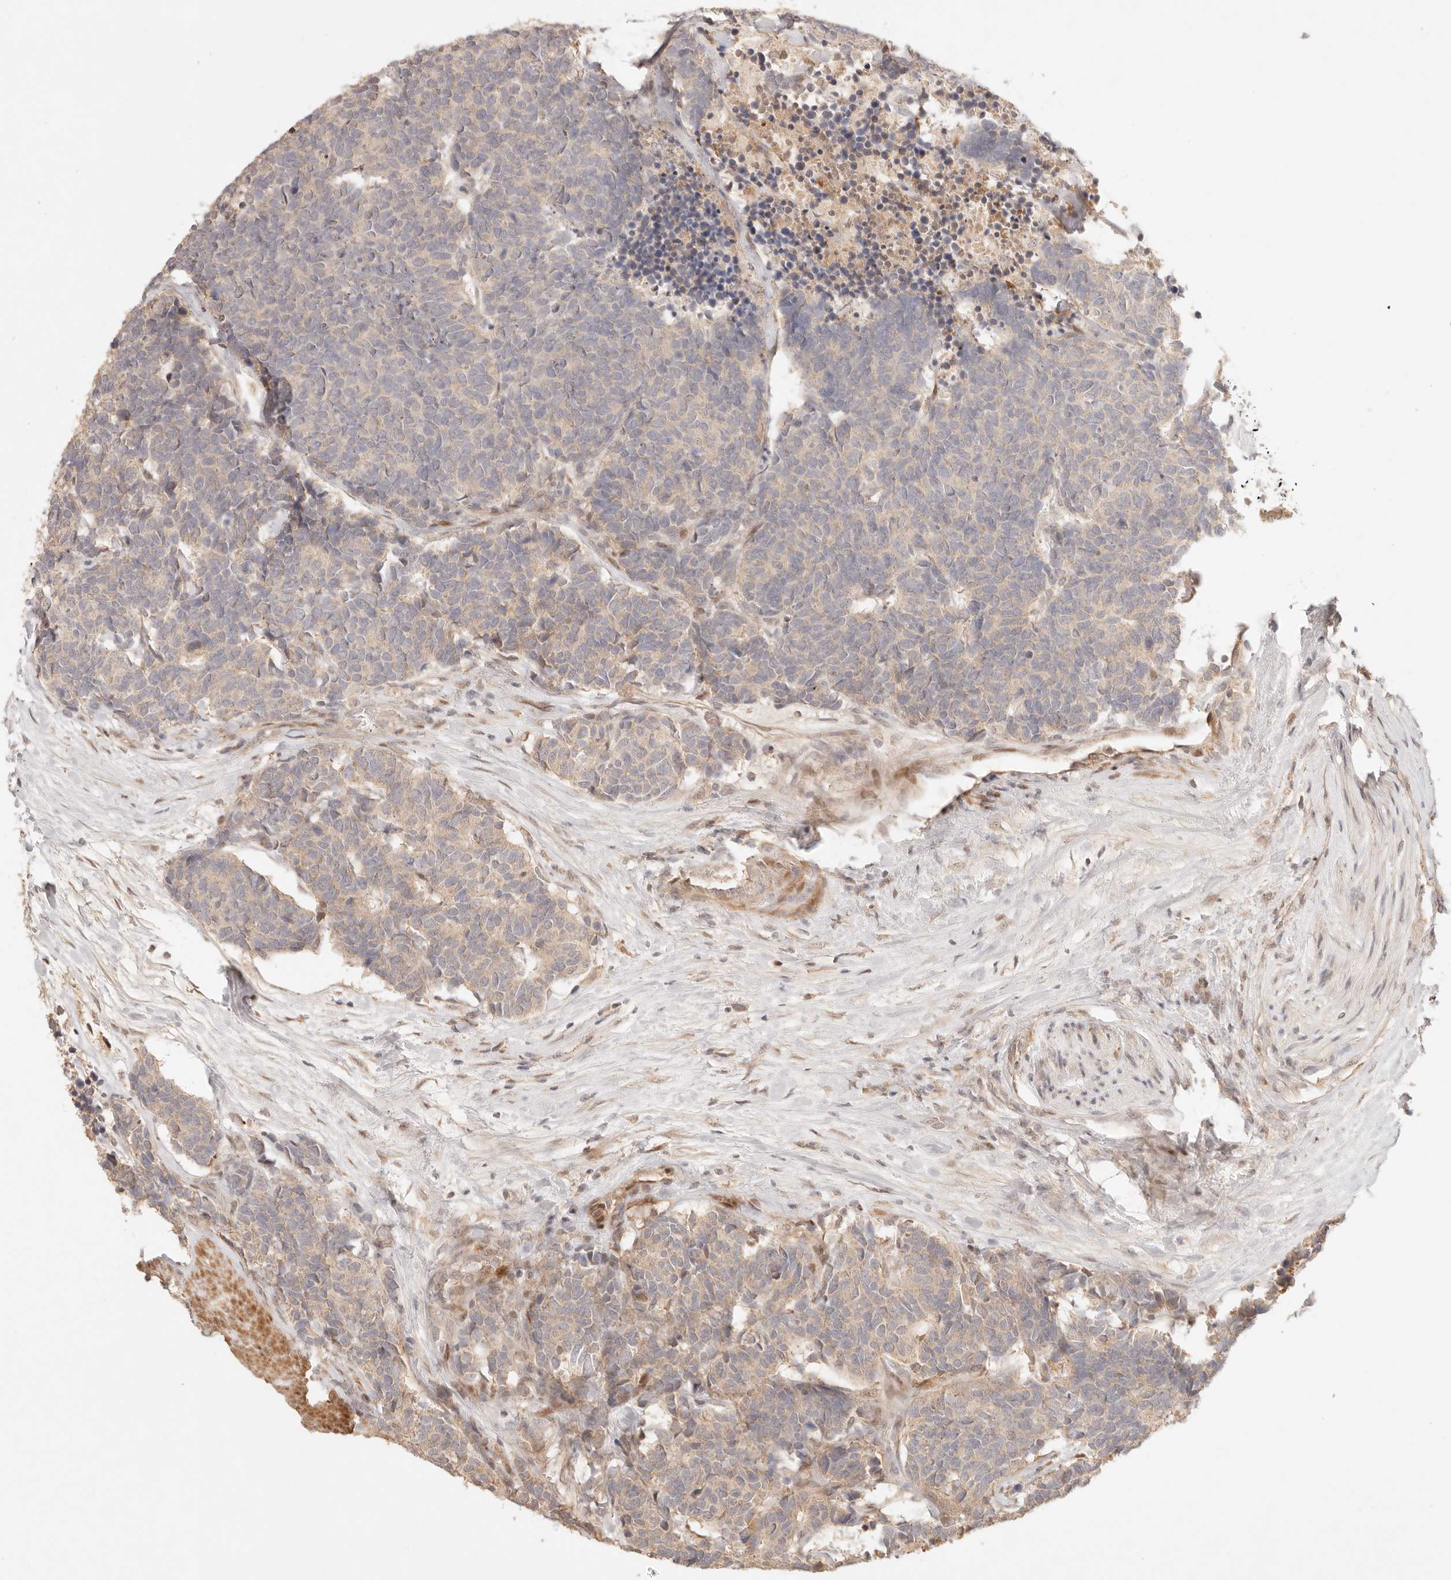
{"staining": {"intensity": "weak", "quantity": "25%-75%", "location": "cytoplasmic/membranous"}, "tissue": "carcinoid", "cell_type": "Tumor cells", "image_type": "cancer", "snomed": [{"axis": "morphology", "description": "Carcinoma, NOS"}, {"axis": "morphology", "description": "Carcinoid, malignant, NOS"}, {"axis": "topography", "description": "Urinary bladder"}], "caption": "Tumor cells show weak cytoplasmic/membranous positivity in about 25%-75% of cells in carcinoid.", "gene": "PHLDA3", "patient": {"sex": "male", "age": 57}}